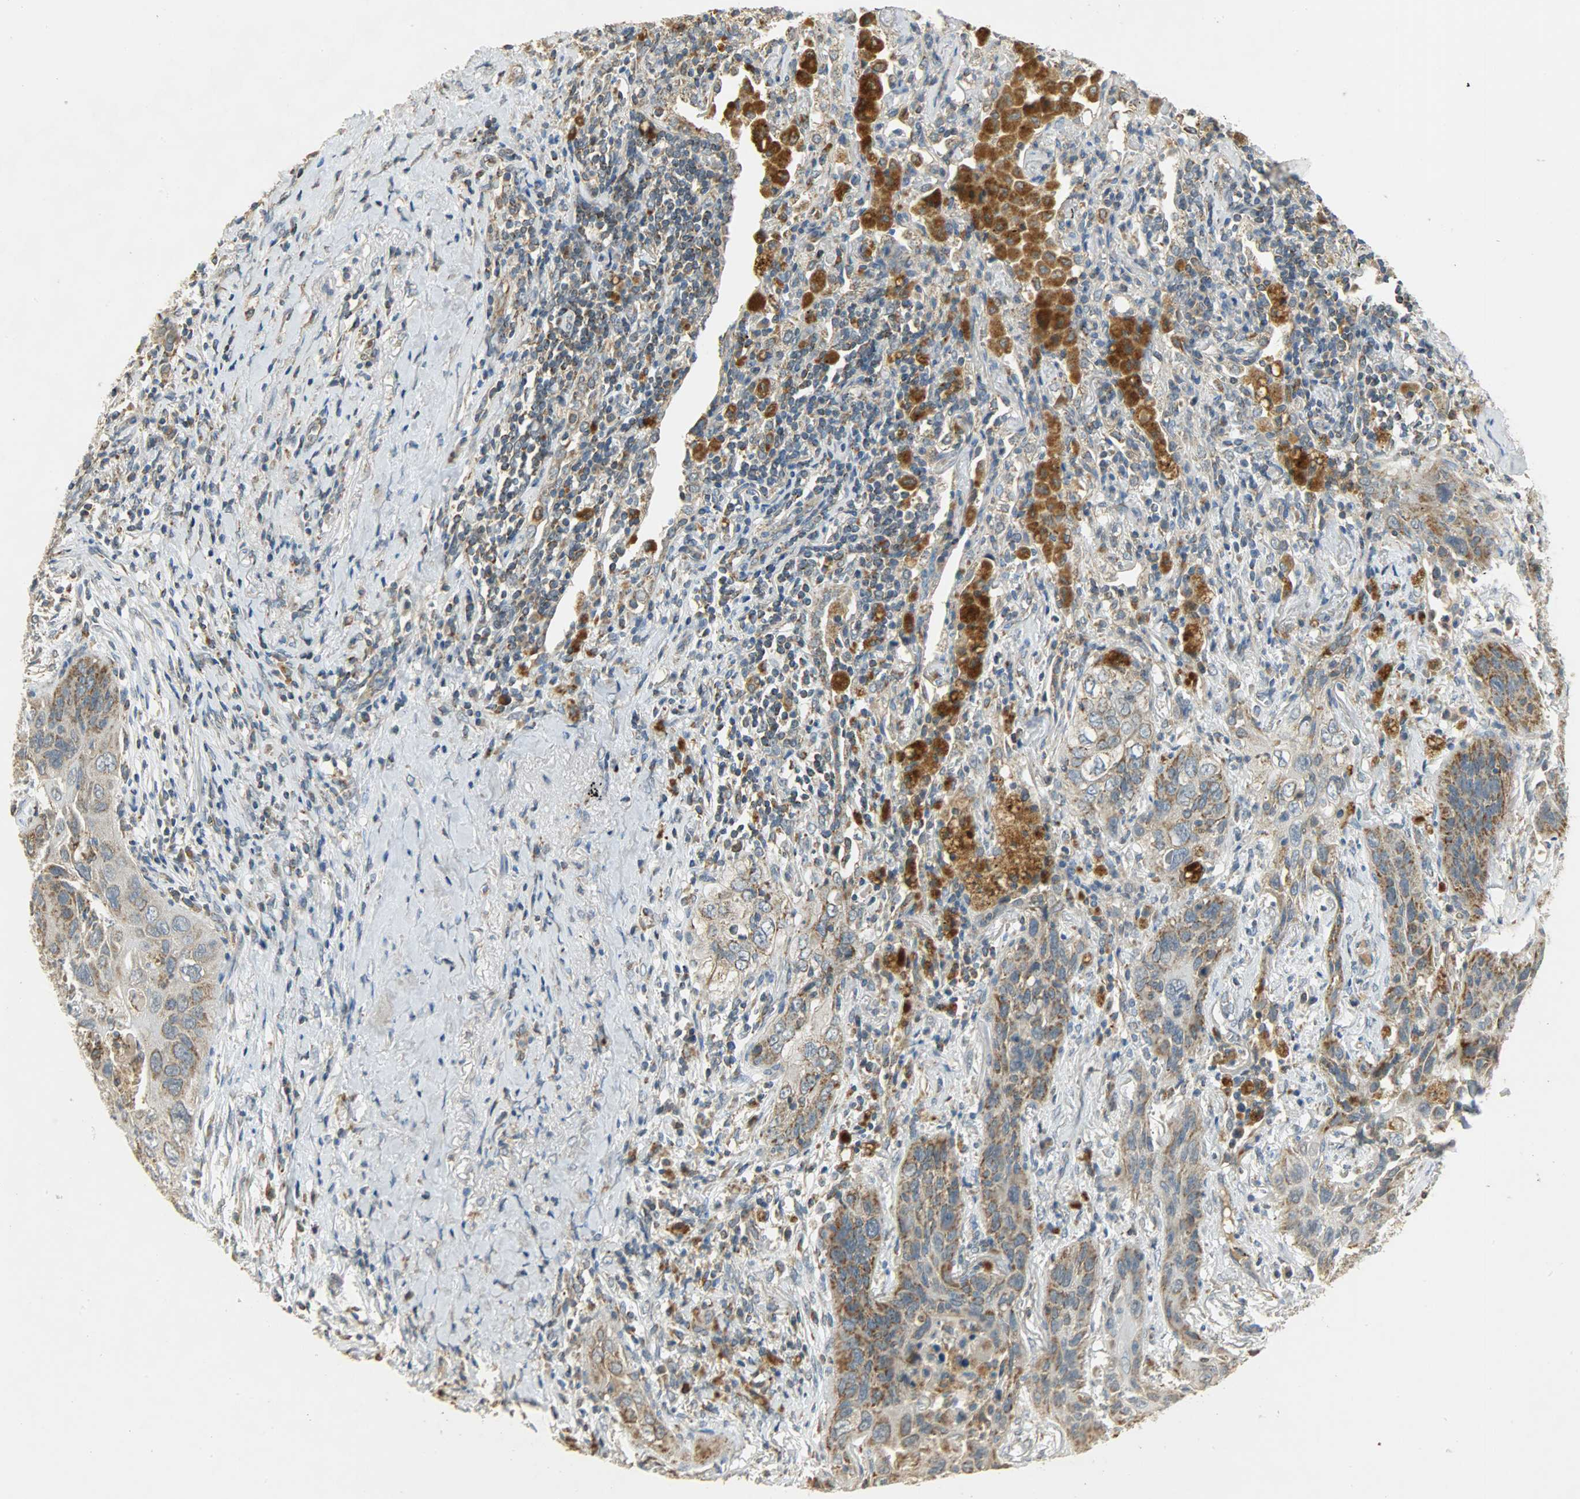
{"staining": {"intensity": "moderate", "quantity": "25%-75%", "location": "cytoplasmic/membranous"}, "tissue": "lung cancer", "cell_type": "Tumor cells", "image_type": "cancer", "snomed": [{"axis": "morphology", "description": "Squamous cell carcinoma, NOS"}, {"axis": "topography", "description": "Lung"}], "caption": "Tumor cells reveal medium levels of moderate cytoplasmic/membranous positivity in approximately 25%-75% of cells in squamous cell carcinoma (lung).", "gene": "HDHD5", "patient": {"sex": "female", "age": 67}}